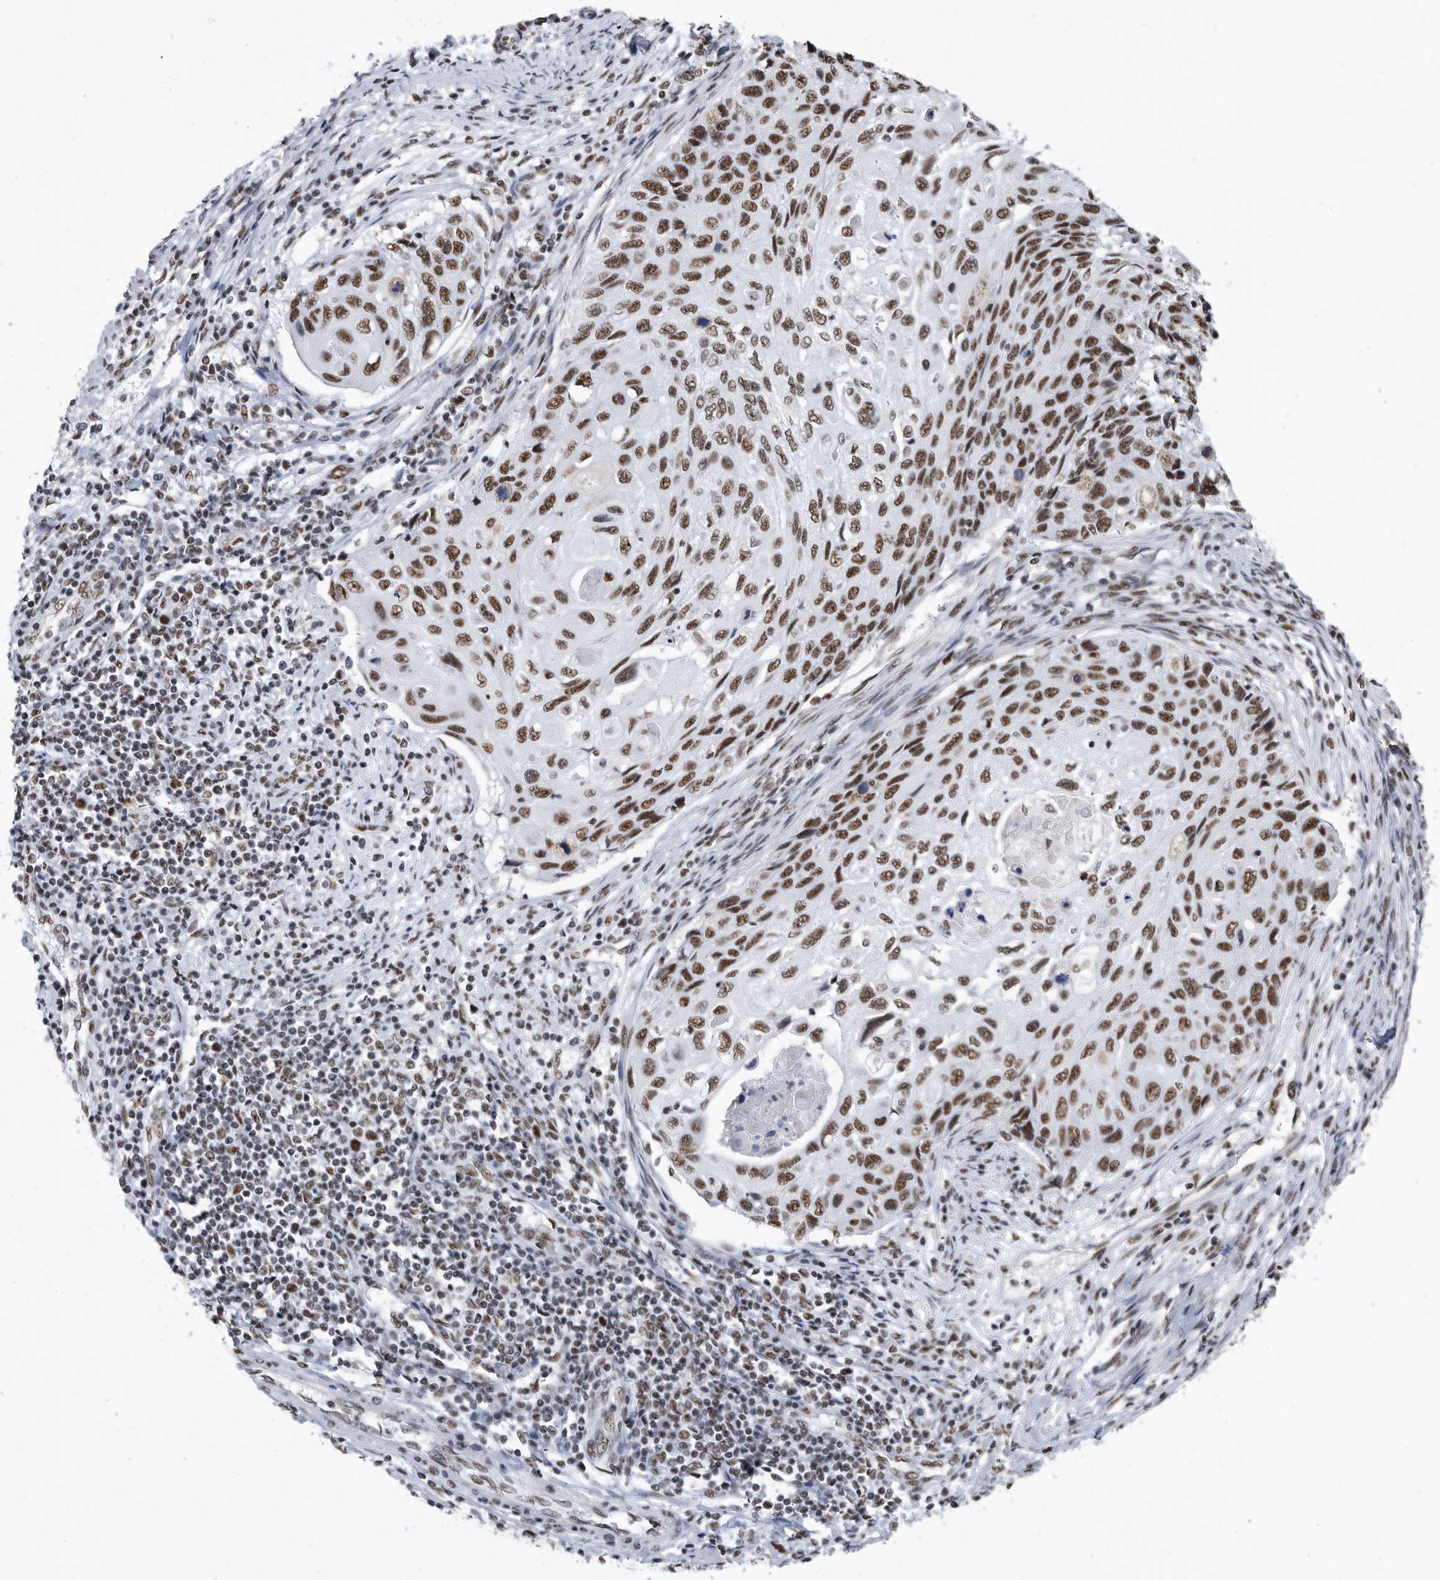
{"staining": {"intensity": "strong", "quantity": ">75%", "location": "nuclear"}, "tissue": "cervical cancer", "cell_type": "Tumor cells", "image_type": "cancer", "snomed": [{"axis": "morphology", "description": "Squamous cell carcinoma, NOS"}, {"axis": "topography", "description": "Cervix"}], "caption": "An immunohistochemistry (IHC) photomicrograph of neoplastic tissue is shown. Protein staining in brown highlights strong nuclear positivity in cervical squamous cell carcinoma within tumor cells.", "gene": "SF3A1", "patient": {"sex": "female", "age": 70}}